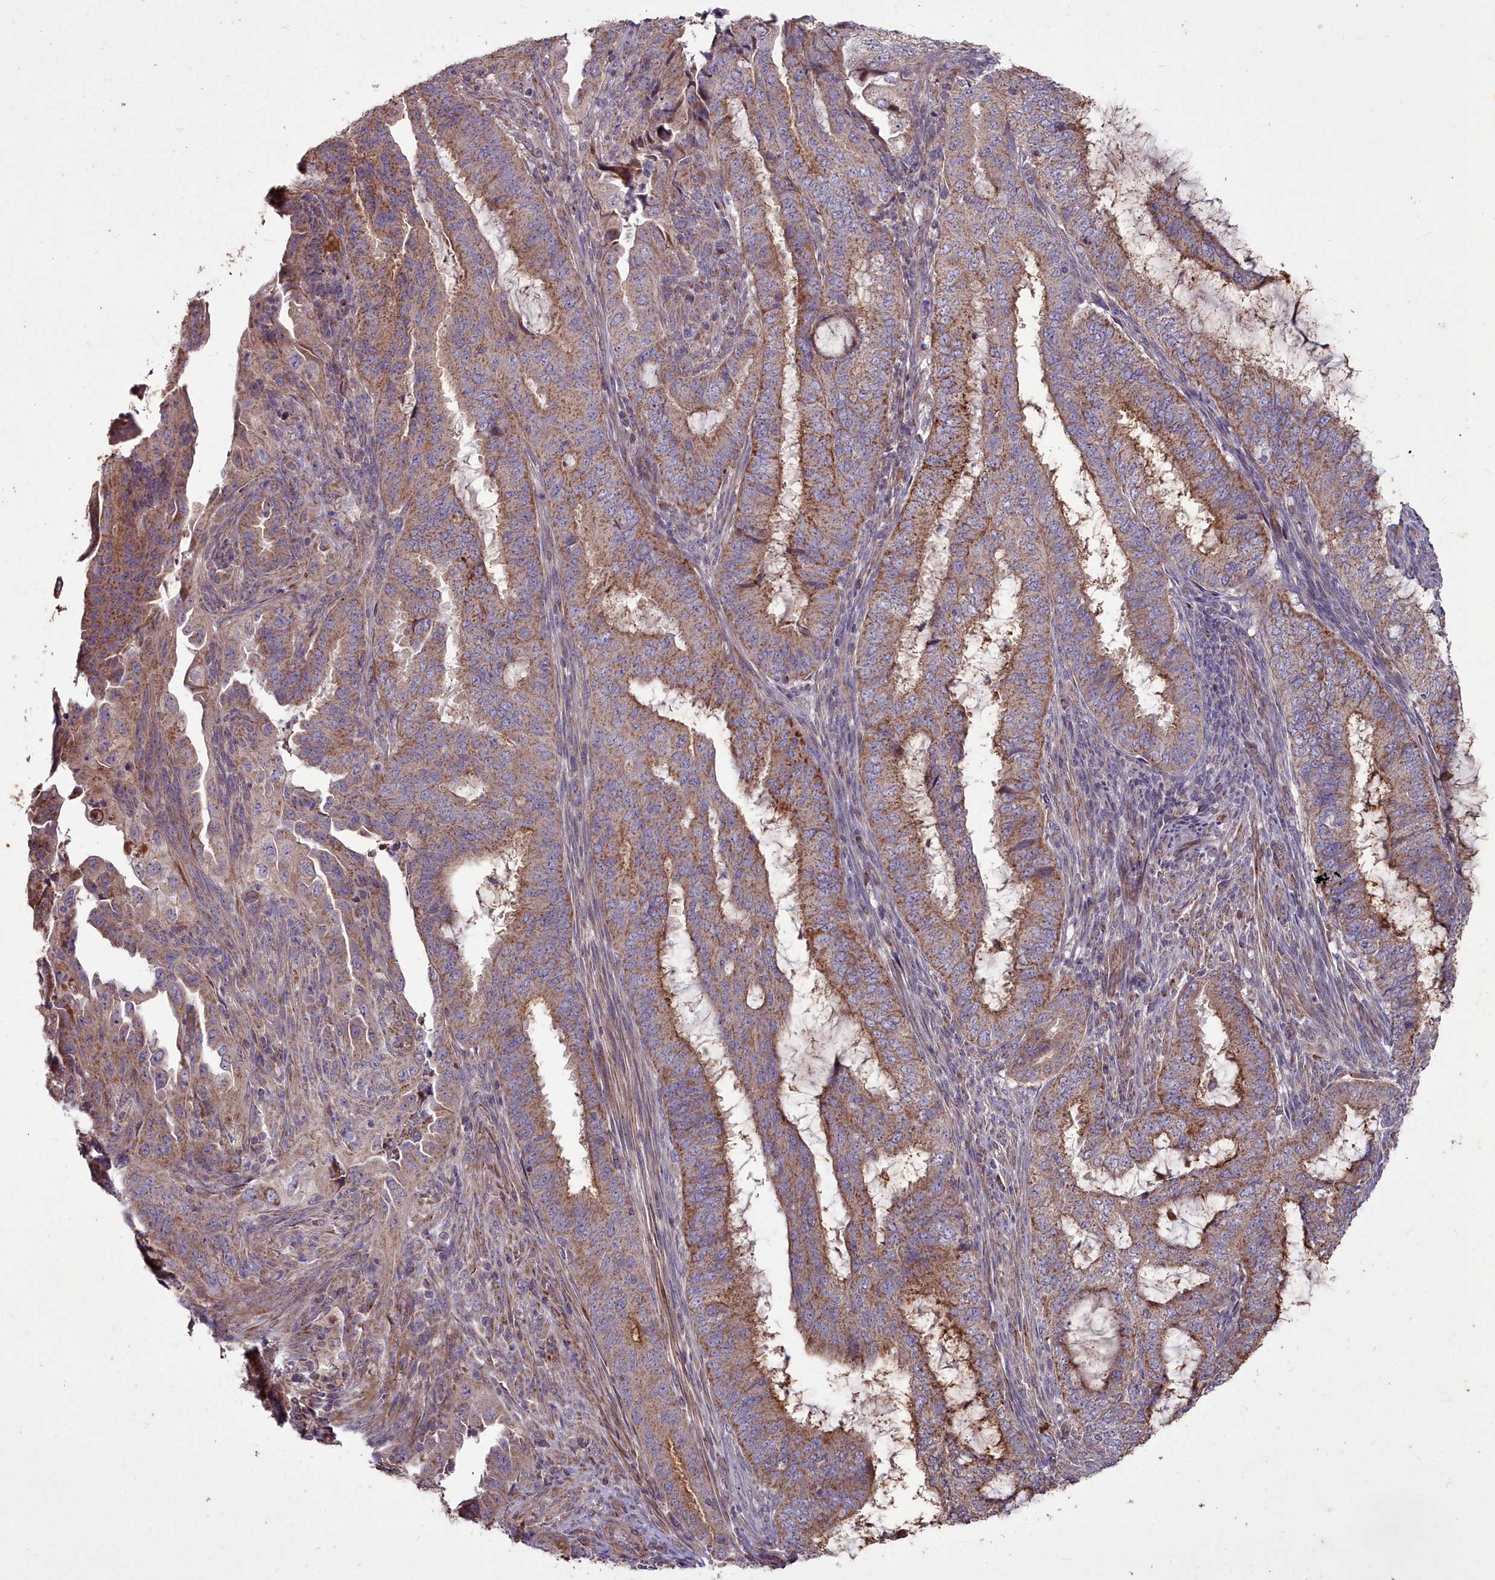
{"staining": {"intensity": "moderate", "quantity": ">75%", "location": "cytoplasmic/membranous"}, "tissue": "endometrial cancer", "cell_type": "Tumor cells", "image_type": "cancer", "snomed": [{"axis": "morphology", "description": "Adenocarcinoma, NOS"}, {"axis": "topography", "description": "Endometrium"}], "caption": "Adenocarcinoma (endometrial) stained for a protein exhibits moderate cytoplasmic/membranous positivity in tumor cells.", "gene": "COX11", "patient": {"sex": "female", "age": 51}}